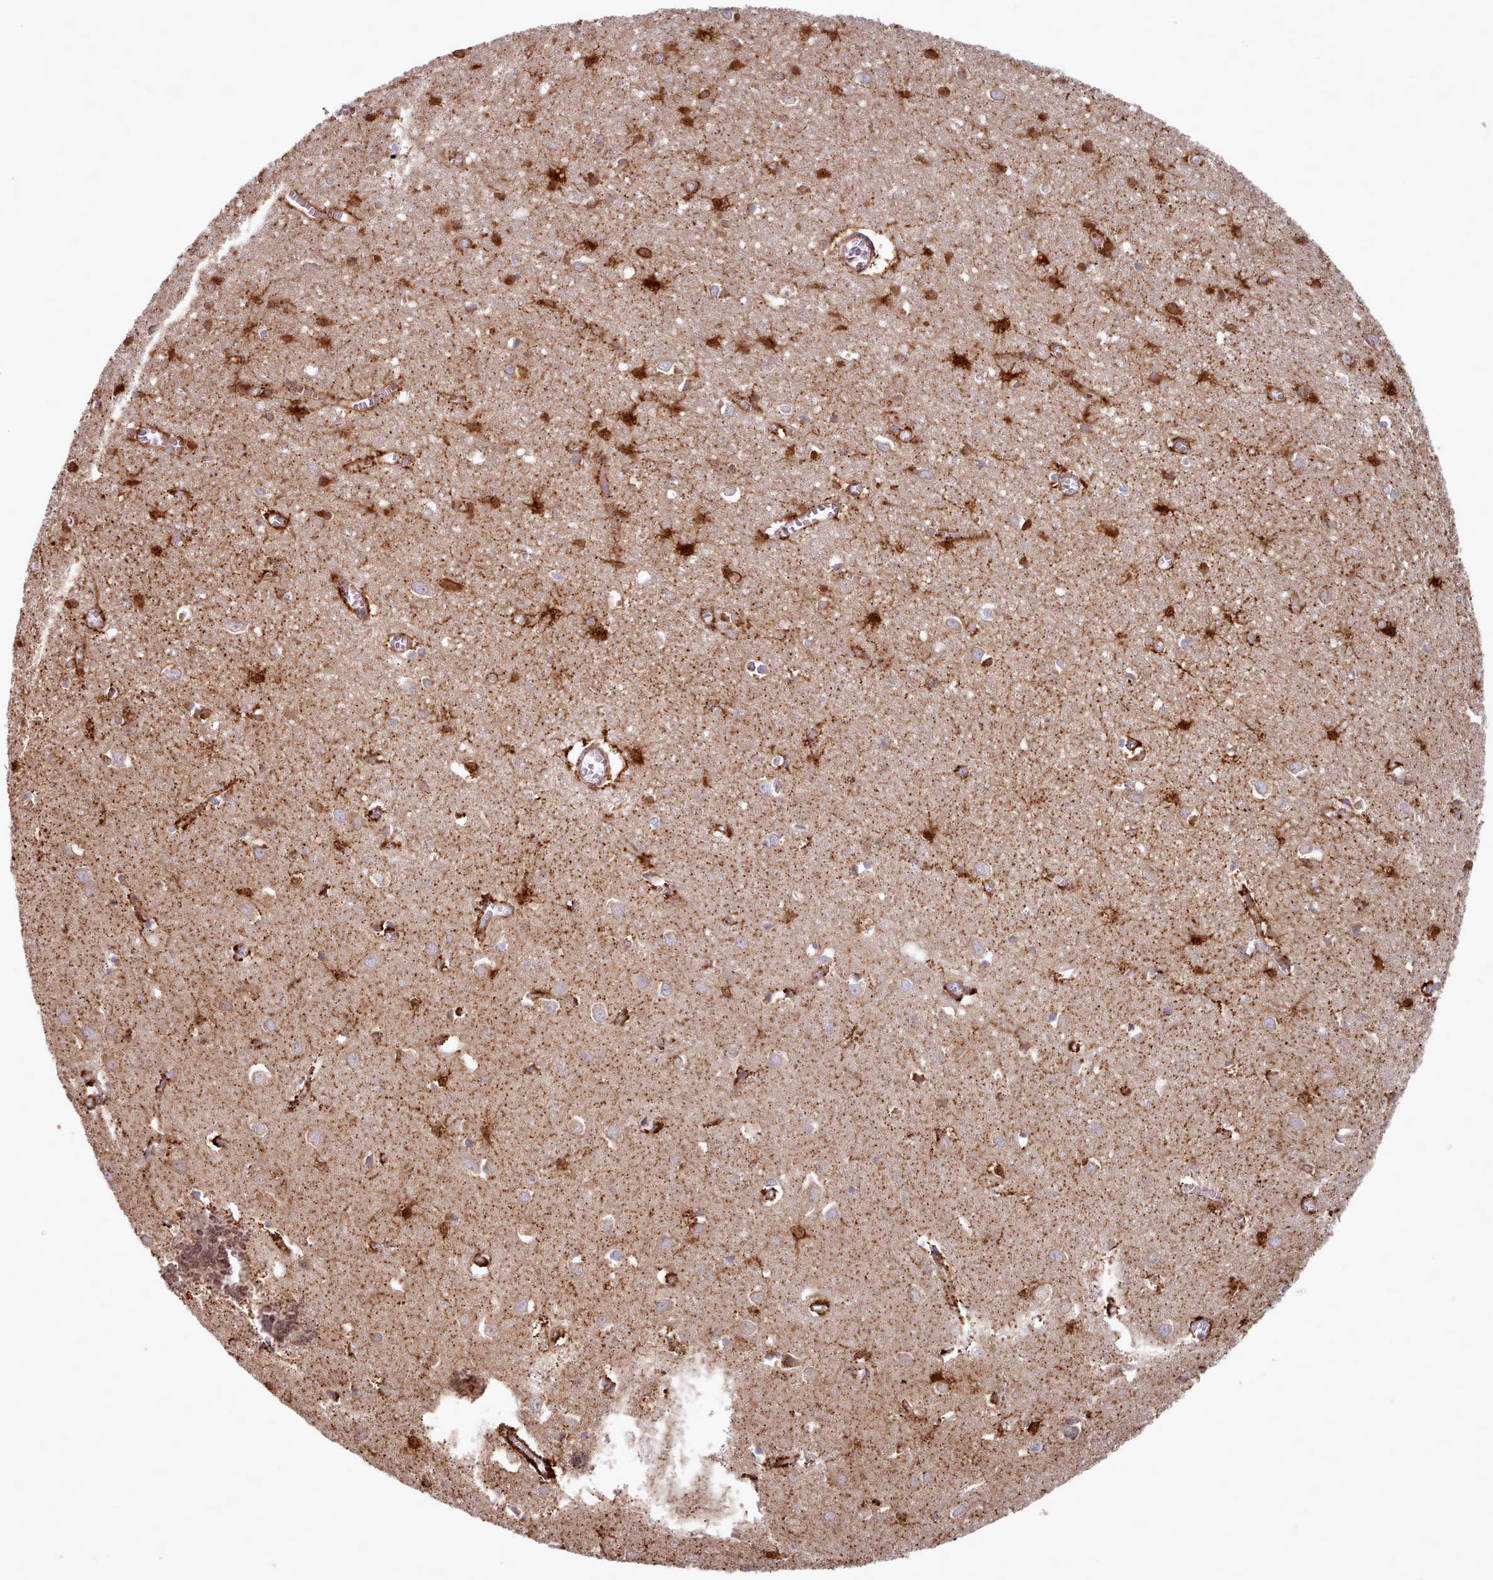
{"staining": {"intensity": "strong", "quantity": ">75%", "location": "cytoplasmic/membranous"}, "tissue": "cerebral cortex", "cell_type": "Endothelial cells", "image_type": "normal", "snomed": [{"axis": "morphology", "description": "Normal tissue, NOS"}, {"axis": "topography", "description": "Cerebral cortex"}], "caption": "DAB immunohistochemical staining of normal cerebral cortex shows strong cytoplasmic/membranous protein staining in about >75% of endothelial cells. The staining was performed using DAB to visualize the protein expression in brown, while the nuclei were stained in blue with hematoxylin (Magnification: 20x).", "gene": "HSDL2", "patient": {"sex": "female", "age": 64}}